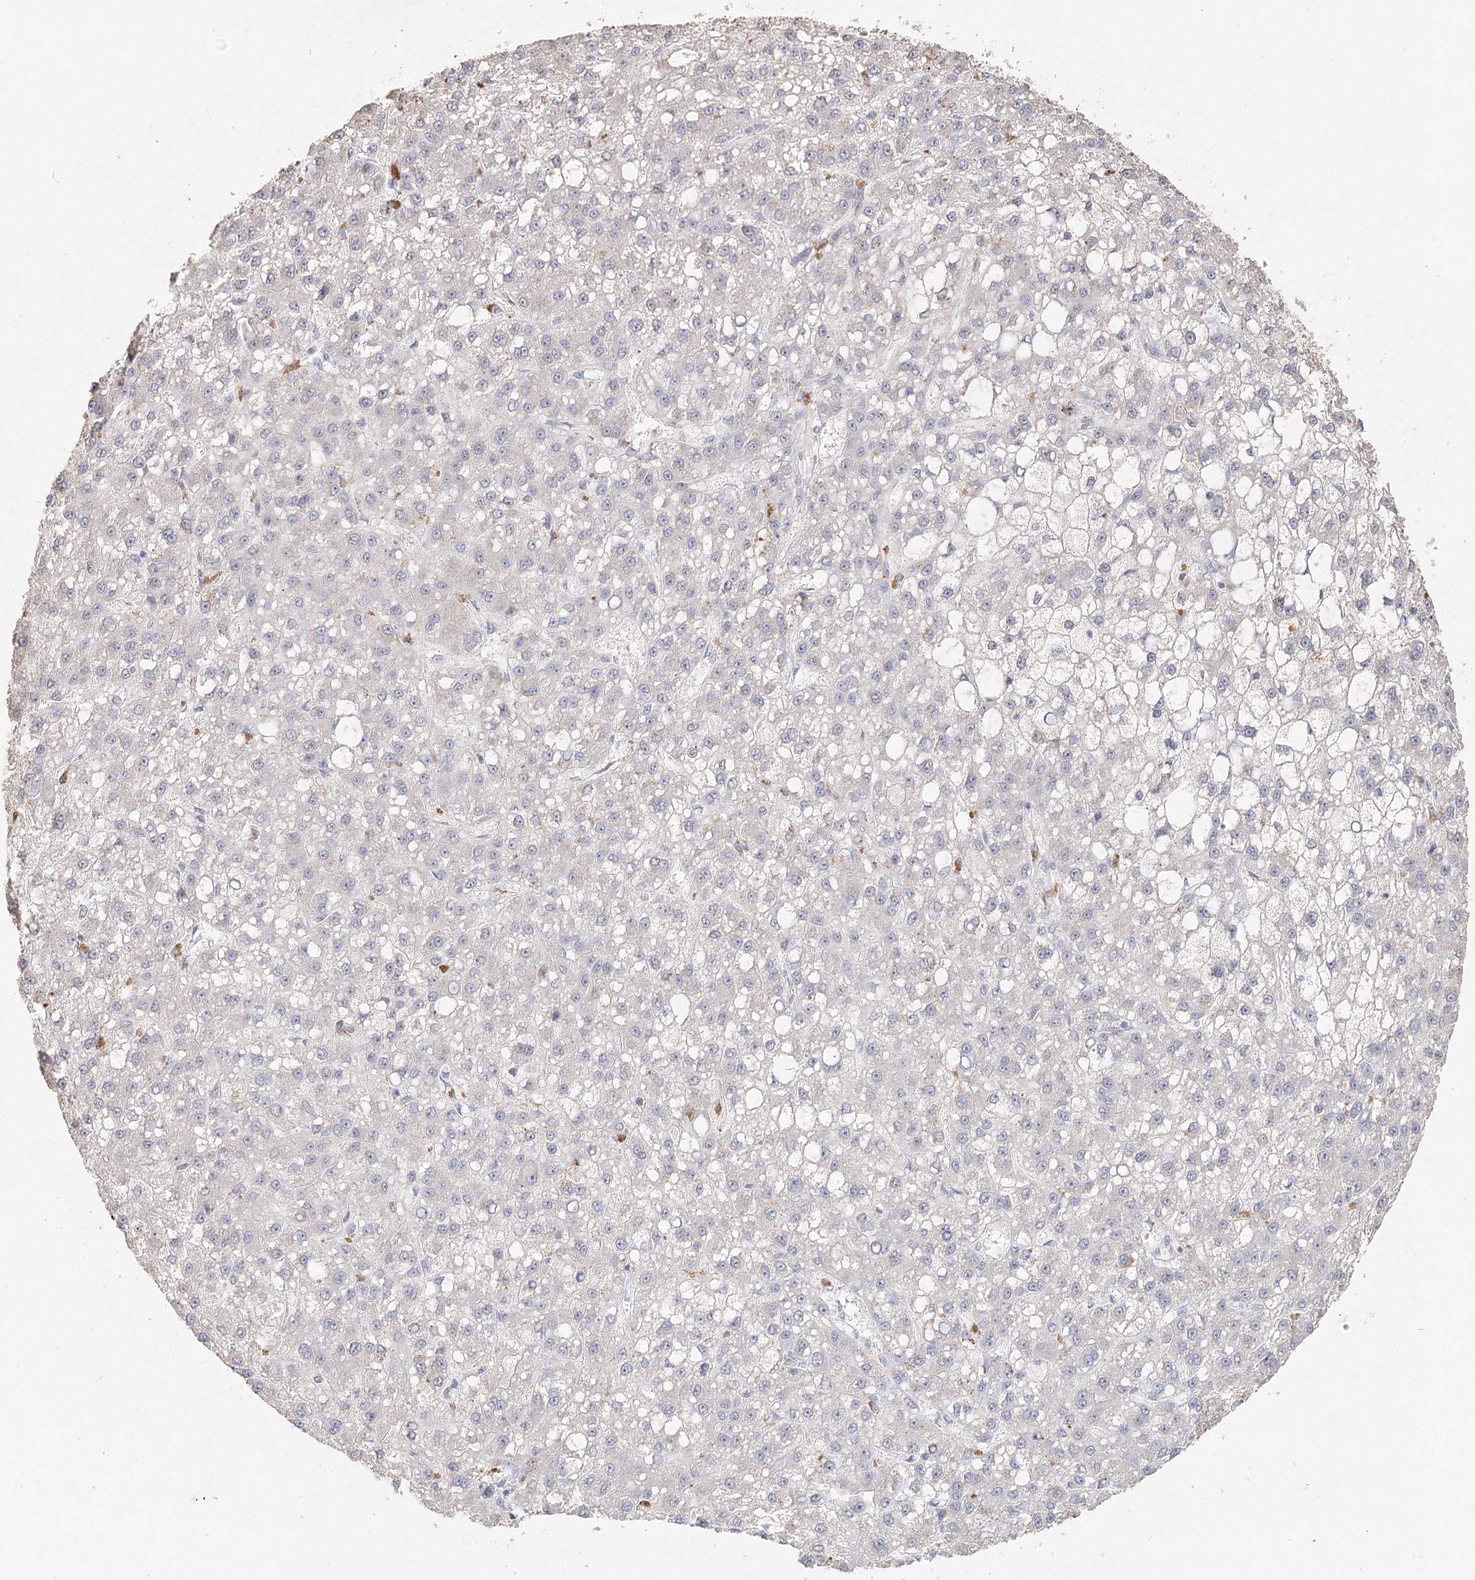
{"staining": {"intensity": "negative", "quantity": "none", "location": "none"}, "tissue": "liver cancer", "cell_type": "Tumor cells", "image_type": "cancer", "snomed": [{"axis": "morphology", "description": "Carcinoma, Hepatocellular, NOS"}, {"axis": "topography", "description": "Liver"}], "caption": "A high-resolution photomicrograph shows immunohistochemistry staining of liver cancer (hepatocellular carcinoma), which exhibits no significant expression in tumor cells. The staining was performed using DAB (3,3'-diaminobenzidine) to visualize the protein expression in brown, while the nuclei were stained in blue with hematoxylin (Magnification: 20x).", "gene": "ARSI", "patient": {"sex": "male", "age": 67}}